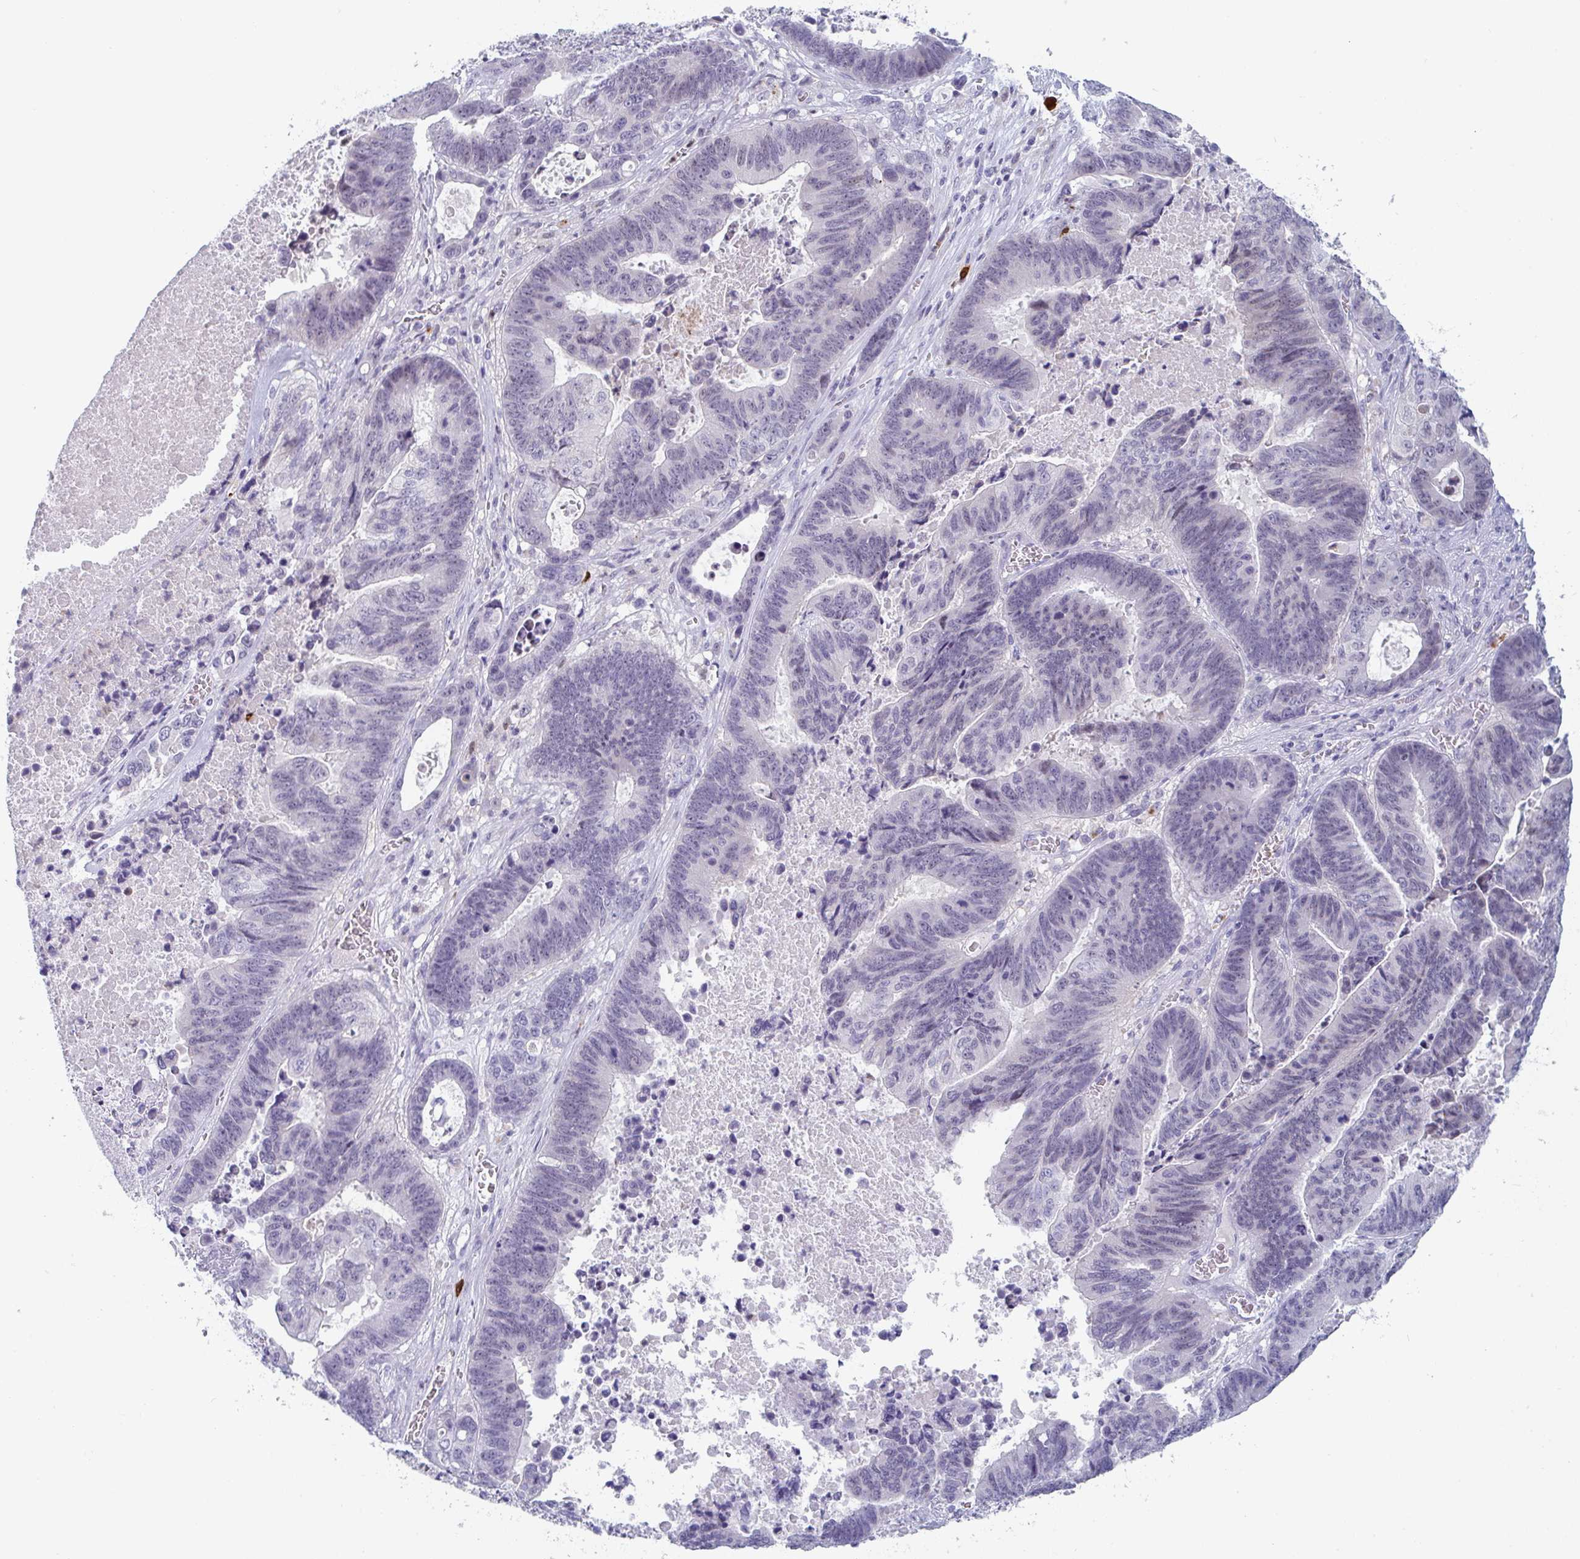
{"staining": {"intensity": "negative", "quantity": "none", "location": "none"}, "tissue": "lung cancer", "cell_type": "Tumor cells", "image_type": "cancer", "snomed": [{"axis": "morphology", "description": "Aneuploidy"}, {"axis": "morphology", "description": "Adenocarcinoma, NOS"}, {"axis": "morphology", "description": "Adenocarcinoma primary or metastatic"}, {"axis": "topography", "description": "Lung"}], "caption": "This is a histopathology image of immunohistochemistry staining of lung cancer, which shows no expression in tumor cells. Brightfield microscopy of immunohistochemistry stained with DAB (3,3'-diaminobenzidine) (brown) and hematoxylin (blue), captured at high magnification.", "gene": "RUBCN", "patient": {"sex": "female", "age": 75}}